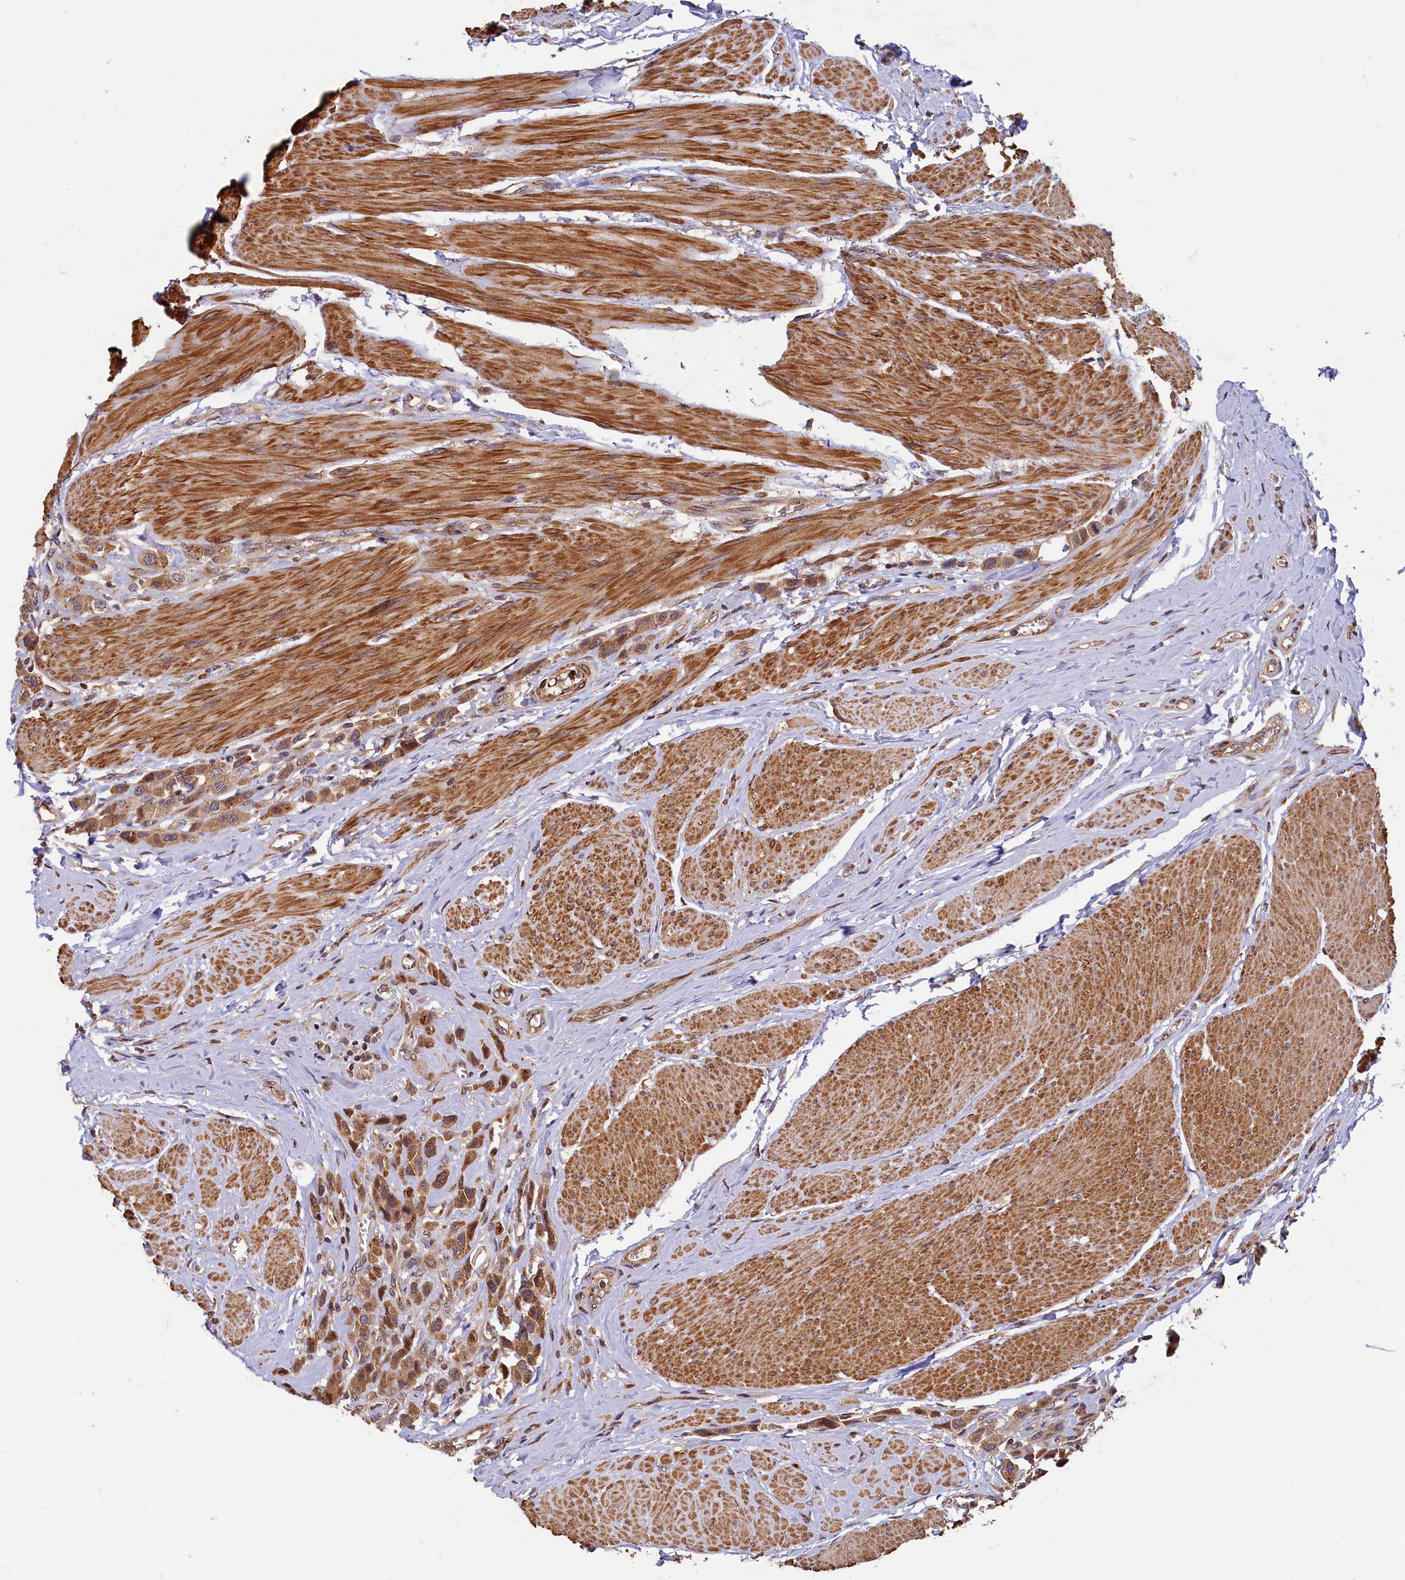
{"staining": {"intensity": "moderate", "quantity": ">75%", "location": "cytoplasmic/membranous"}, "tissue": "urothelial cancer", "cell_type": "Tumor cells", "image_type": "cancer", "snomed": [{"axis": "morphology", "description": "Urothelial carcinoma, High grade"}, {"axis": "topography", "description": "Urinary bladder"}], "caption": "High-grade urothelial carcinoma stained for a protein reveals moderate cytoplasmic/membranous positivity in tumor cells.", "gene": "TMEM181", "patient": {"sex": "male", "age": 50}}